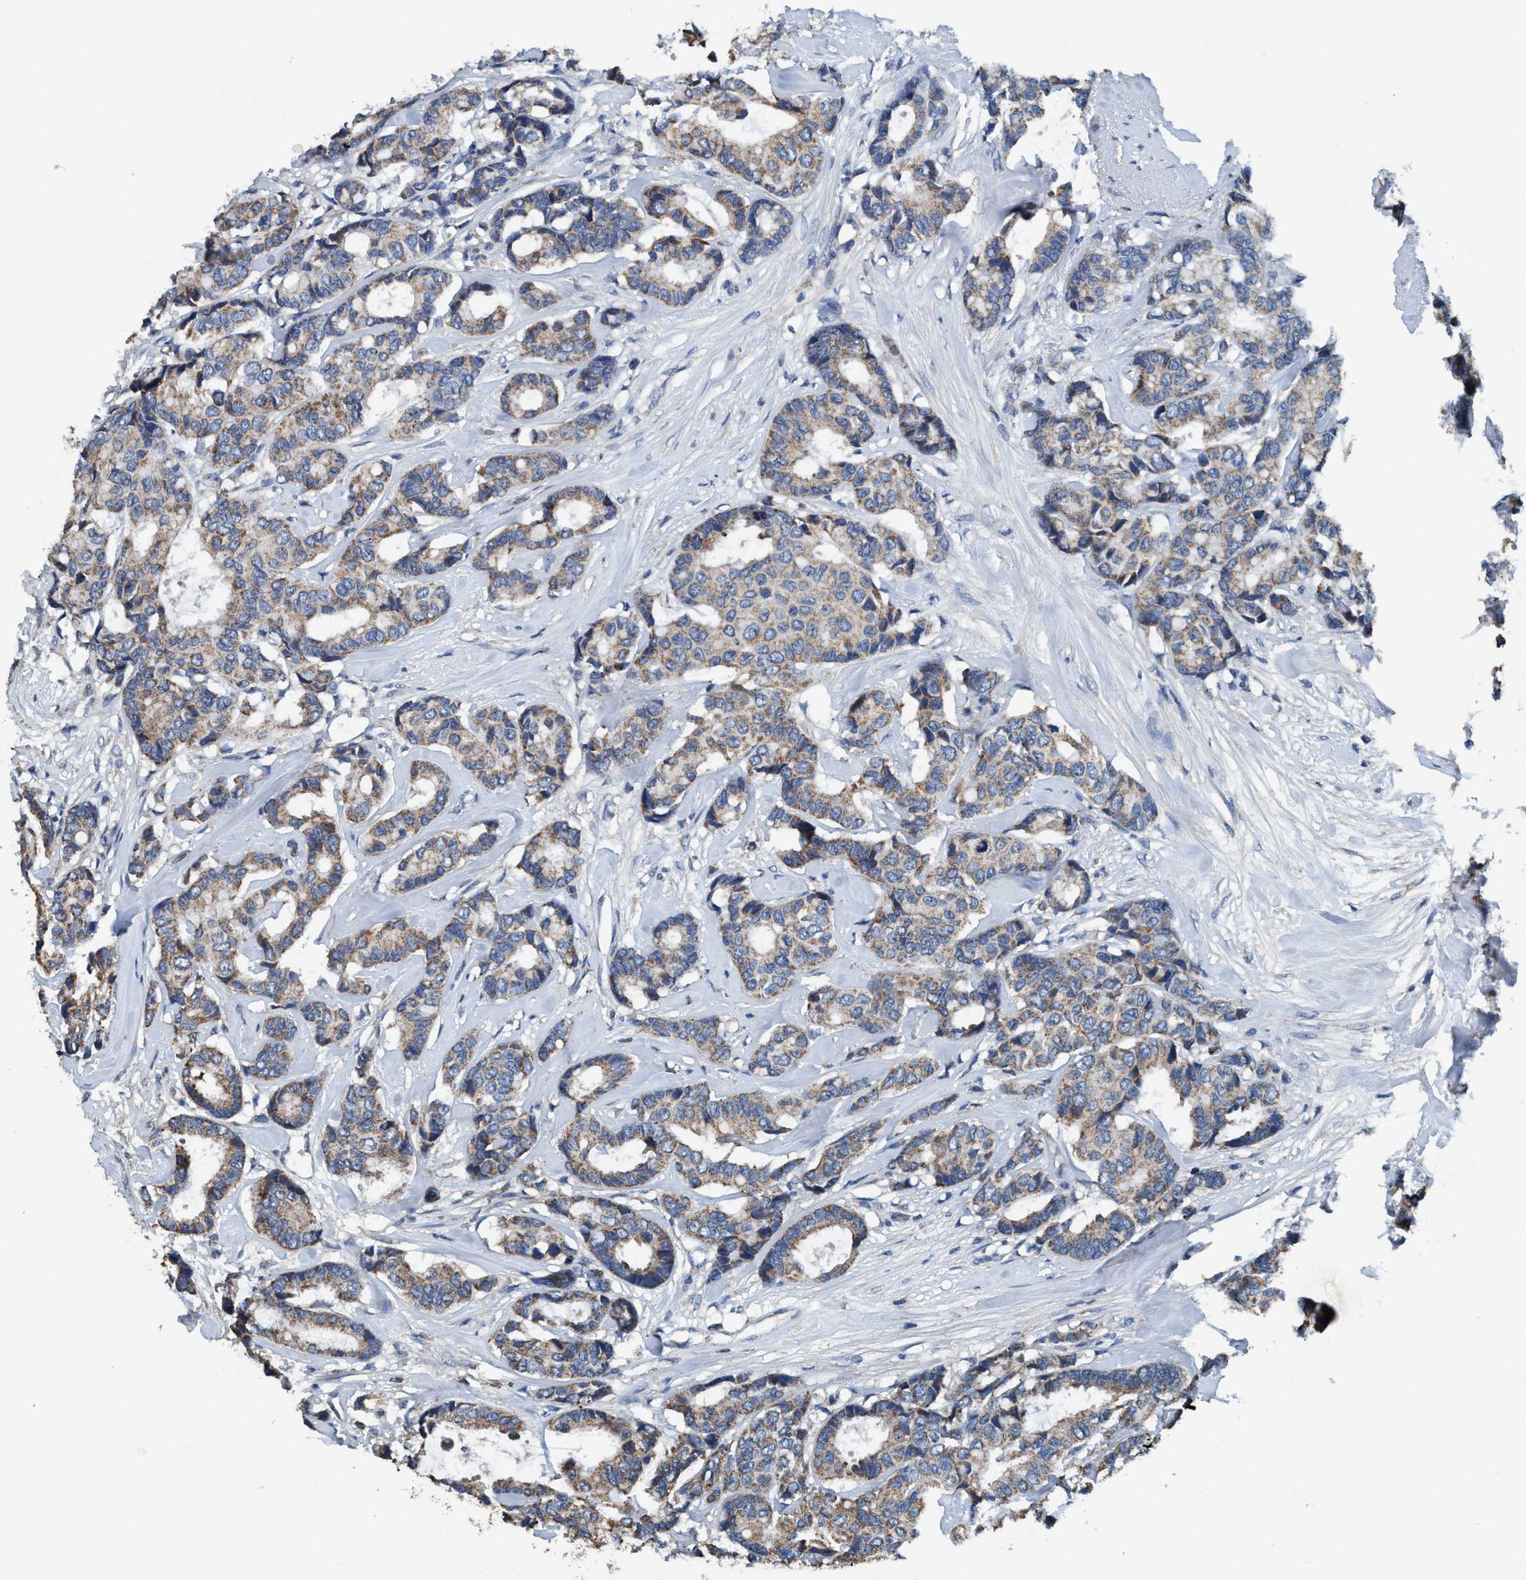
{"staining": {"intensity": "negative", "quantity": "none", "location": "none"}, "tissue": "breast cancer", "cell_type": "Tumor cells", "image_type": "cancer", "snomed": [{"axis": "morphology", "description": "Duct carcinoma"}, {"axis": "topography", "description": "Breast"}], "caption": "High power microscopy image of an immunohistochemistry (IHC) photomicrograph of breast cancer, revealing no significant positivity in tumor cells. The staining was performed using DAB (3,3'-diaminobenzidine) to visualize the protein expression in brown, while the nuclei were stained in blue with hematoxylin (Magnification: 20x).", "gene": "ANKFN1", "patient": {"sex": "female", "age": 87}}